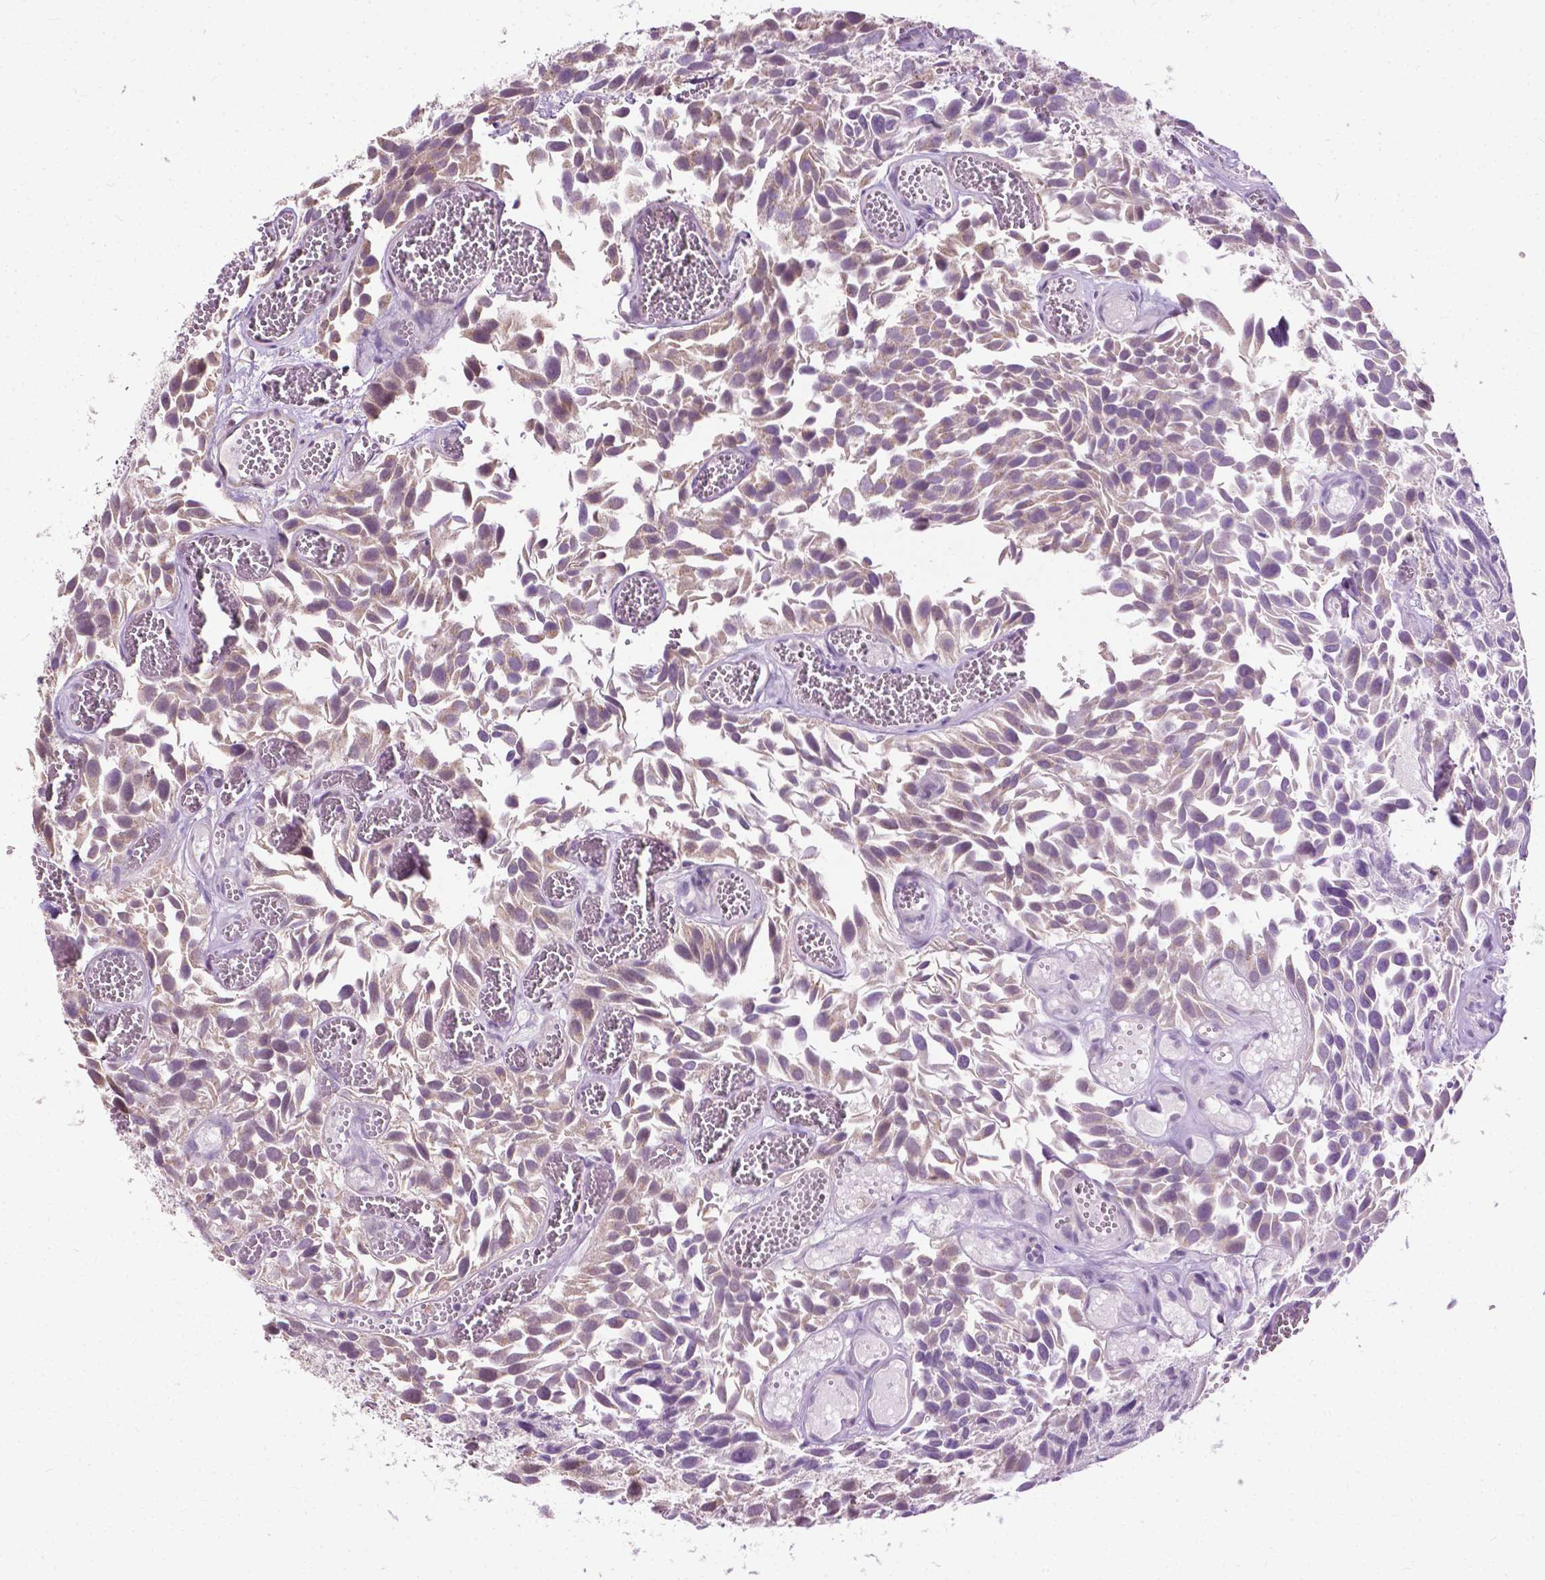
{"staining": {"intensity": "weak", "quantity": "25%-75%", "location": "cytoplasmic/membranous"}, "tissue": "urothelial cancer", "cell_type": "Tumor cells", "image_type": "cancer", "snomed": [{"axis": "morphology", "description": "Urothelial carcinoma, Low grade"}, {"axis": "topography", "description": "Urinary bladder"}], "caption": "Weak cytoplasmic/membranous protein positivity is appreciated in approximately 25%-75% of tumor cells in urothelial carcinoma (low-grade). The staining was performed using DAB (3,3'-diaminobenzidine), with brown indicating positive protein expression. Nuclei are stained blue with hematoxylin.", "gene": "TTC9B", "patient": {"sex": "female", "age": 69}}